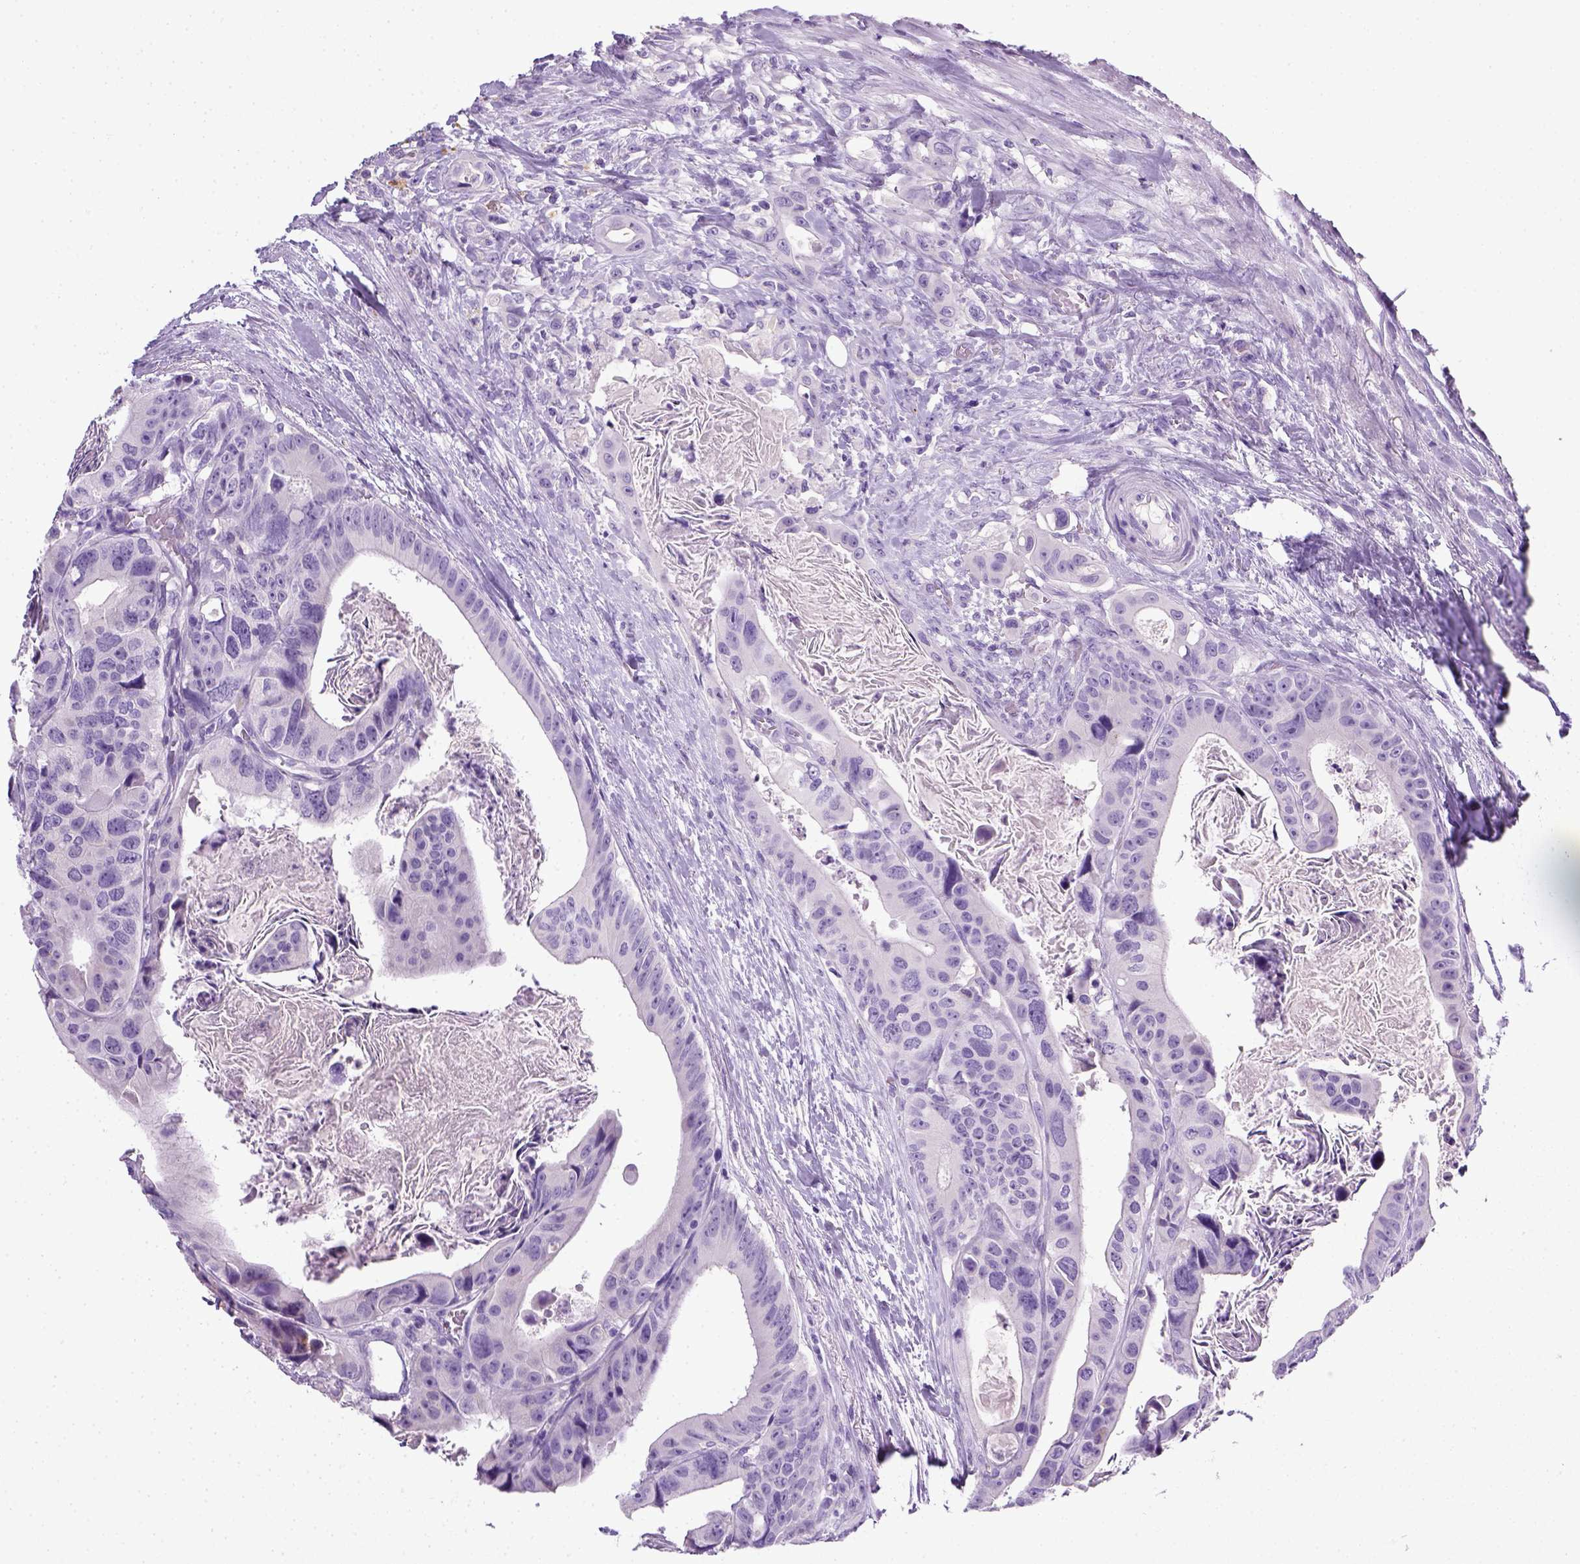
{"staining": {"intensity": "negative", "quantity": "none", "location": "none"}, "tissue": "colorectal cancer", "cell_type": "Tumor cells", "image_type": "cancer", "snomed": [{"axis": "morphology", "description": "Adenocarcinoma, NOS"}, {"axis": "topography", "description": "Rectum"}], "caption": "The immunohistochemistry (IHC) micrograph has no significant staining in tumor cells of colorectal adenocarcinoma tissue.", "gene": "KRT71", "patient": {"sex": "male", "age": 64}}